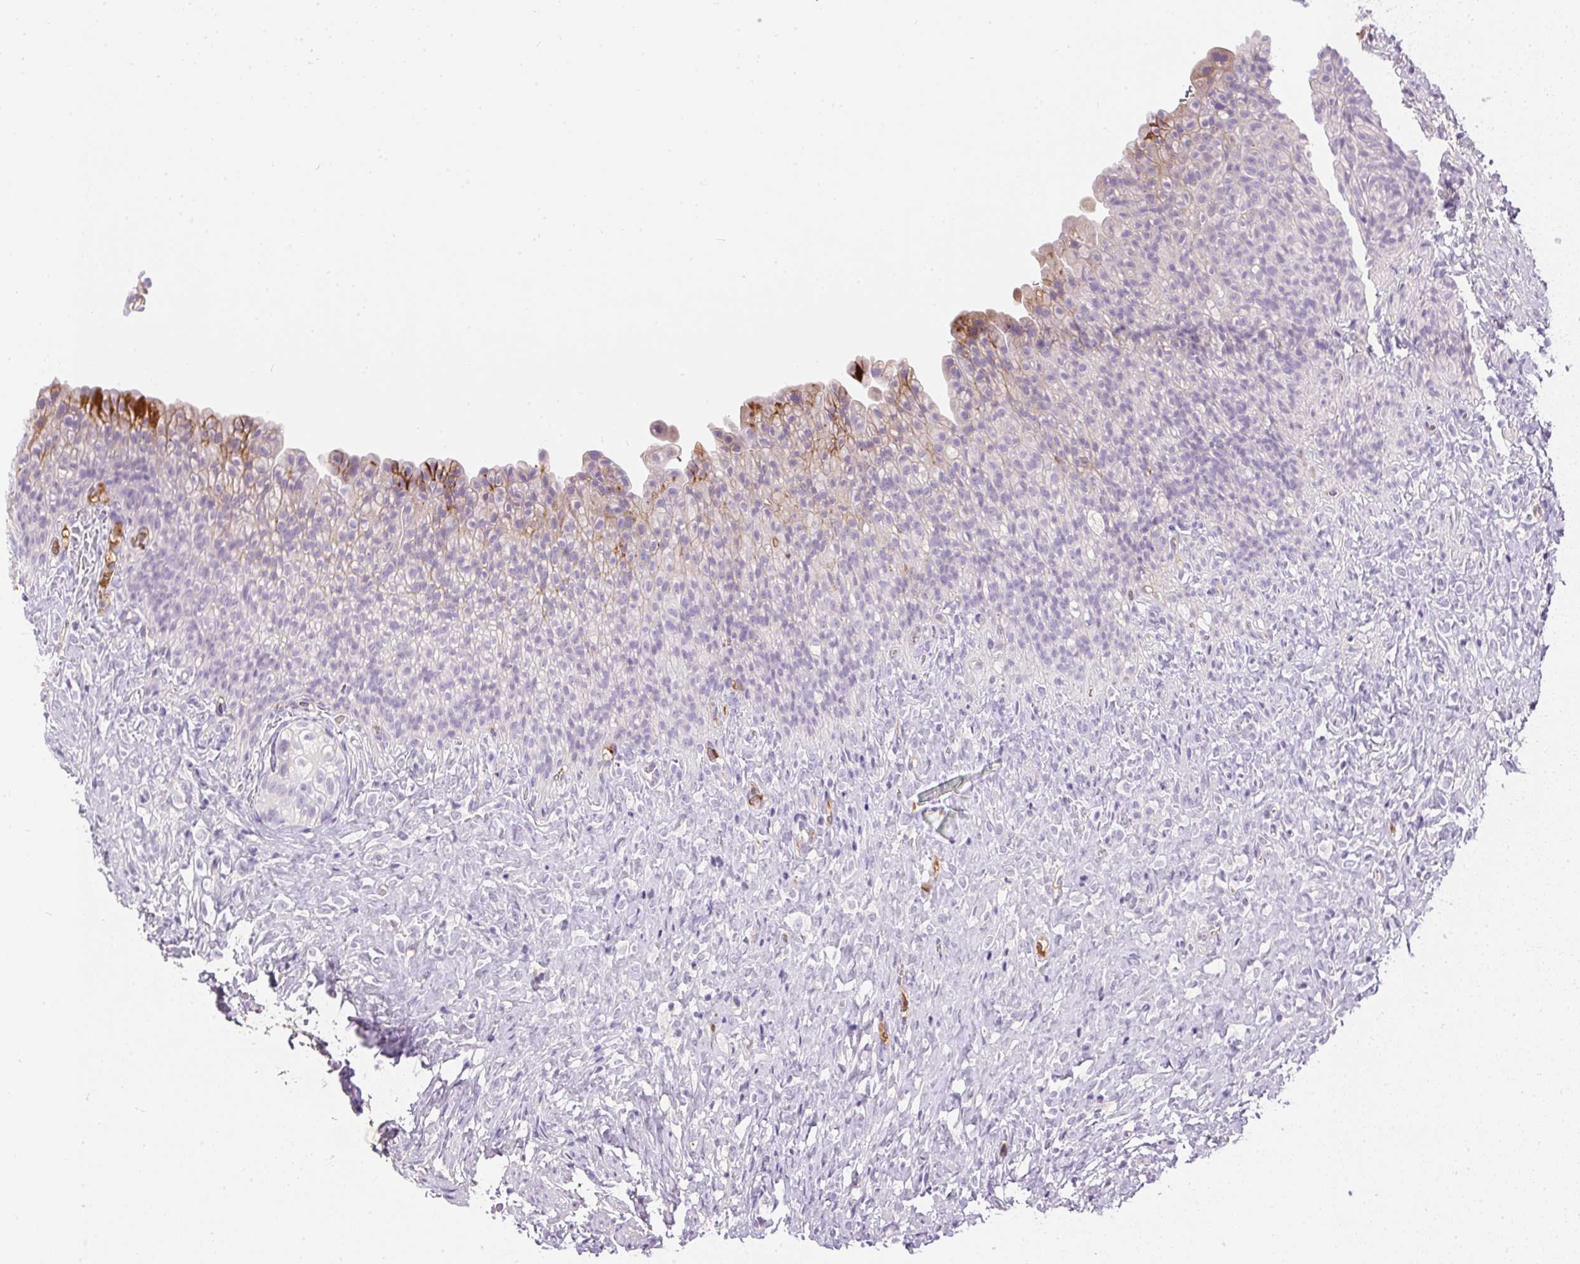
{"staining": {"intensity": "moderate", "quantity": "<25%", "location": "cytoplasmic/membranous"}, "tissue": "urinary bladder", "cell_type": "Urothelial cells", "image_type": "normal", "snomed": [{"axis": "morphology", "description": "Normal tissue, NOS"}, {"axis": "topography", "description": "Urinary bladder"}, {"axis": "topography", "description": "Prostate"}], "caption": "This histopathology image shows normal urinary bladder stained with IHC to label a protein in brown. The cytoplasmic/membranous of urothelial cells show moderate positivity for the protein. Nuclei are counter-stained blue.", "gene": "ORM1", "patient": {"sex": "male", "age": 76}}